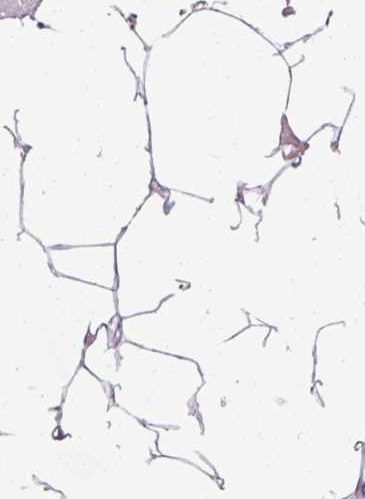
{"staining": {"intensity": "negative", "quantity": "none", "location": "none"}, "tissue": "adipose tissue", "cell_type": "Adipocytes", "image_type": "normal", "snomed": [{"axis": "morphology", "description": "Normal tissue, NOS"}, {"axis": "topography", "description": "Skin"}, {"axis": "topography", "description": "Peripheral nerve tissue"}], "caption": "Immunohistochemical staining of benign adipose tissue reveals no significant staining in adipocytes. The staining was performed using DAB (3,3'-diaminobenzidine) to visualize the protein expression in brown, while the nuclei were stained in blue with hematoxylin (Magnification: 20x).", "gene": "MRPS5", "patient": {"sex": "female", "age": 56}}